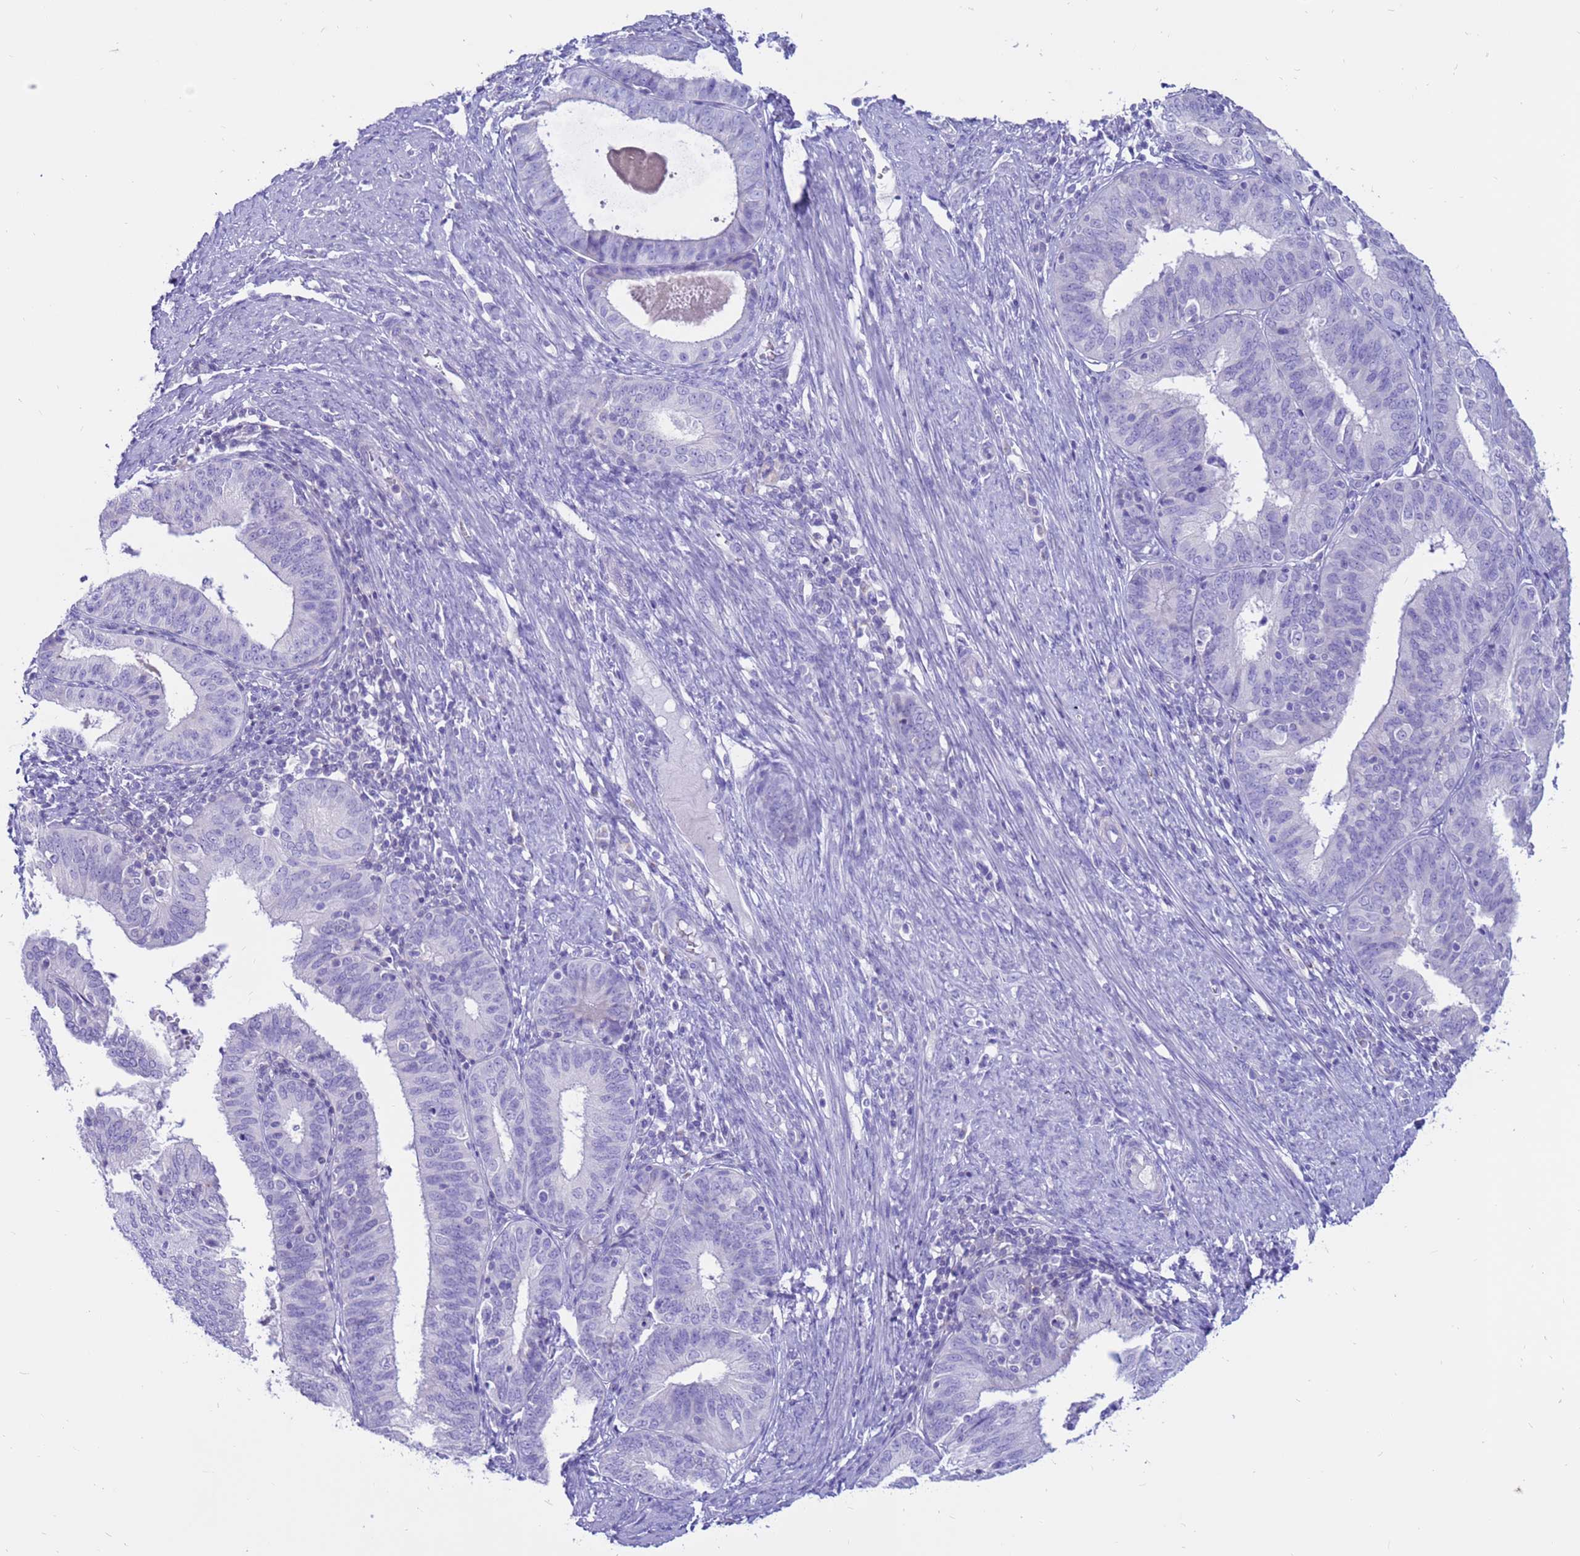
{"staining": {"intensity": "negative", "quantity": "none", "location": "none"}, "tissue": "endometrial cancer", "cell_type": "Tumor cells", "image_type": "cancer", "snomed": [{"axis": "morphology", "description": "Adenocarcinoma, NOS"}, {"axis": "topography", "description": "Endometrium"}], "caption": "Tumor cells show no significant protein expression in endometrial cancer.", "gene": "PDE10A", "patient": {"sex": "female", "age": 51}}